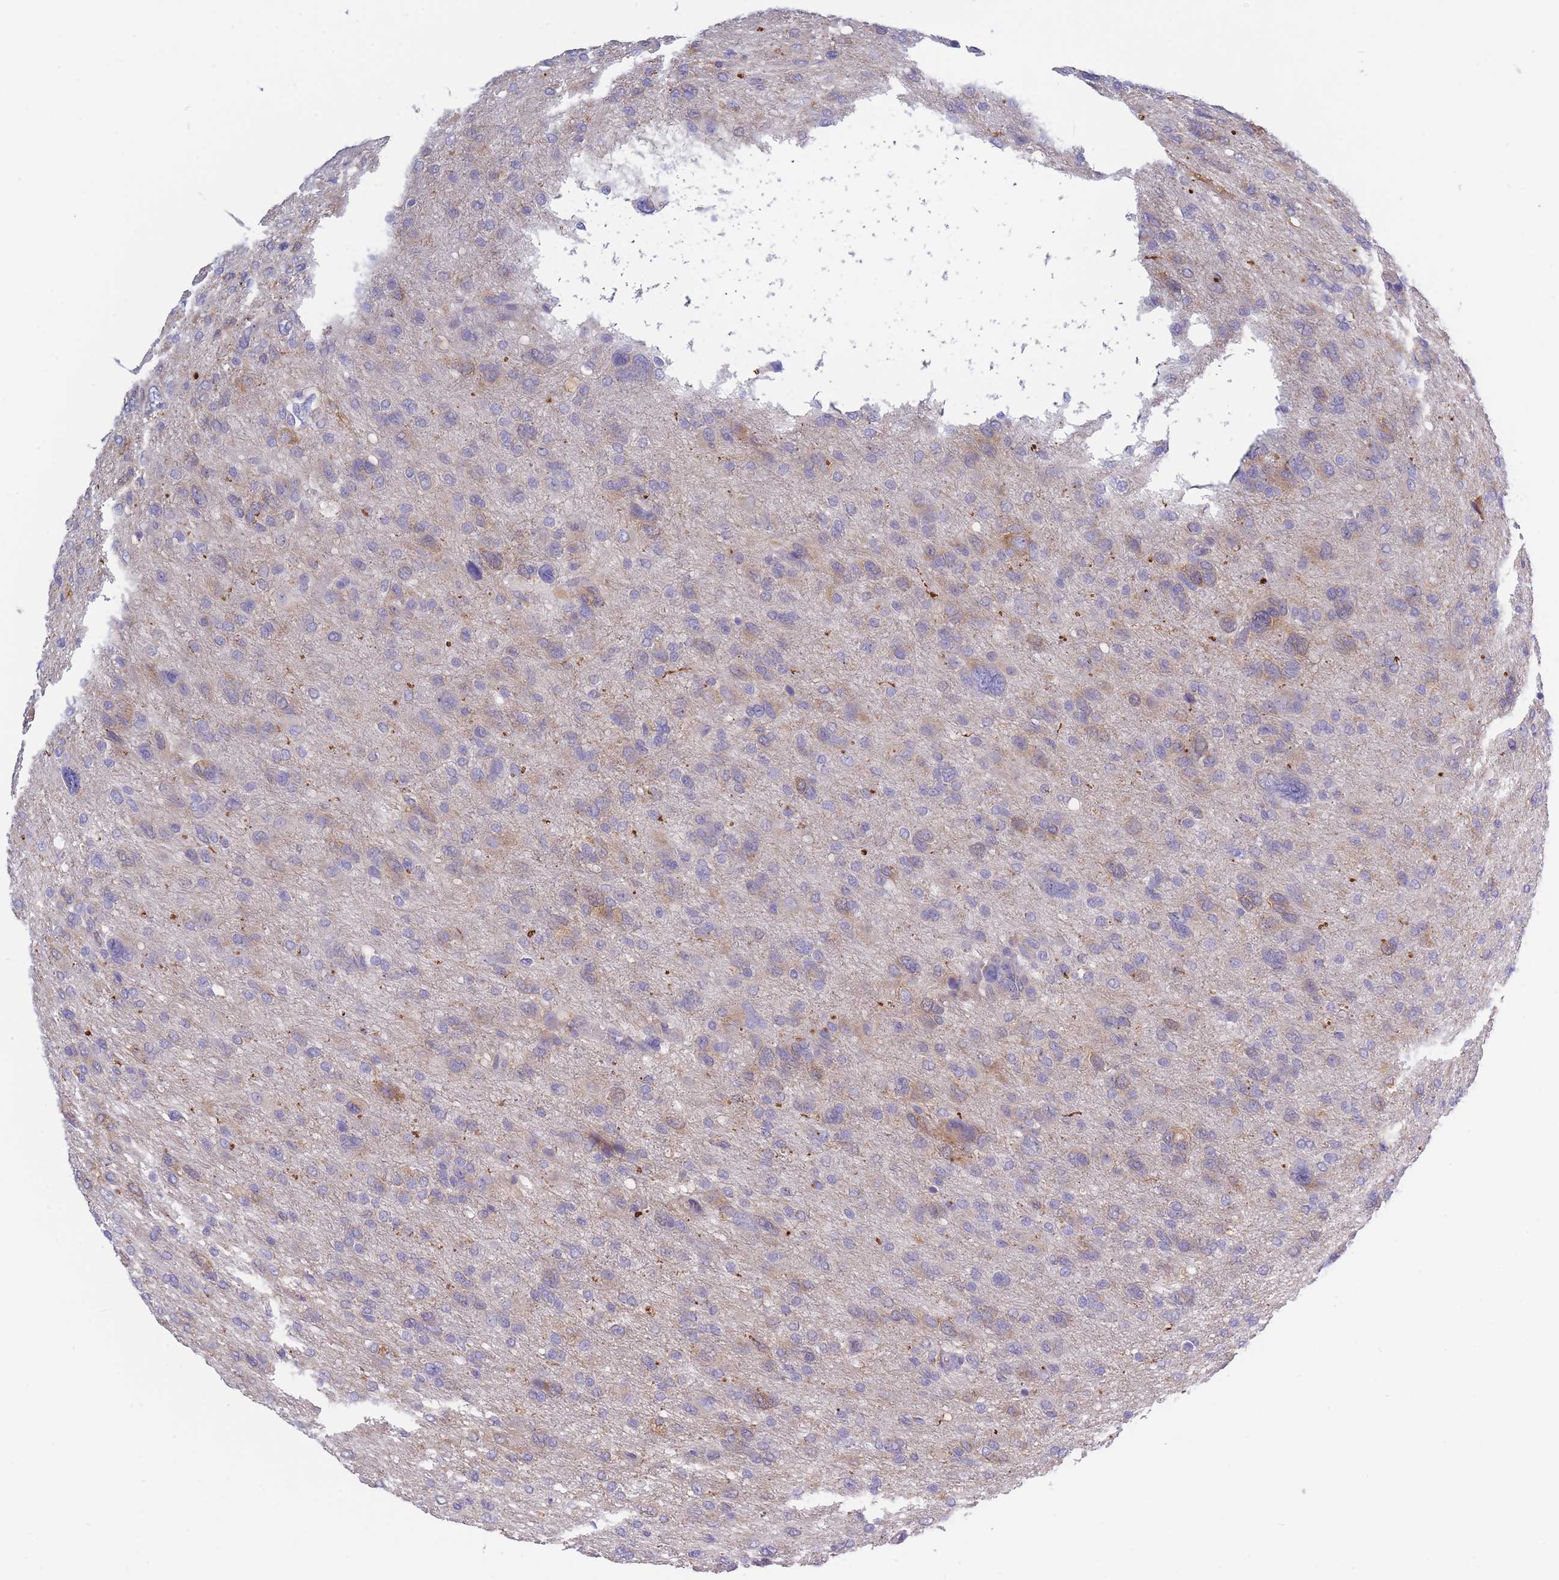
{"staining": {"intensity": "weak", "quantity": "<25%", "location": "cytoplasmic/membranous"}, "tissue": "glioma", "cell_type": "Tumor cells", "image_type": "cancer", "snomed": [{"axis": "morphology", "description": "Glioma, malignant, High grade"}, {"axis": "topography", "description": "Brain"}], "caption": "Tumor cells are negative for protein expression in human malignant high-grade glioma. (Immunohistochemistry, brightfield microscopy, high magnification).", "gene": "NDUFAF6", "patient": {"sex": "female", "age": 59}}